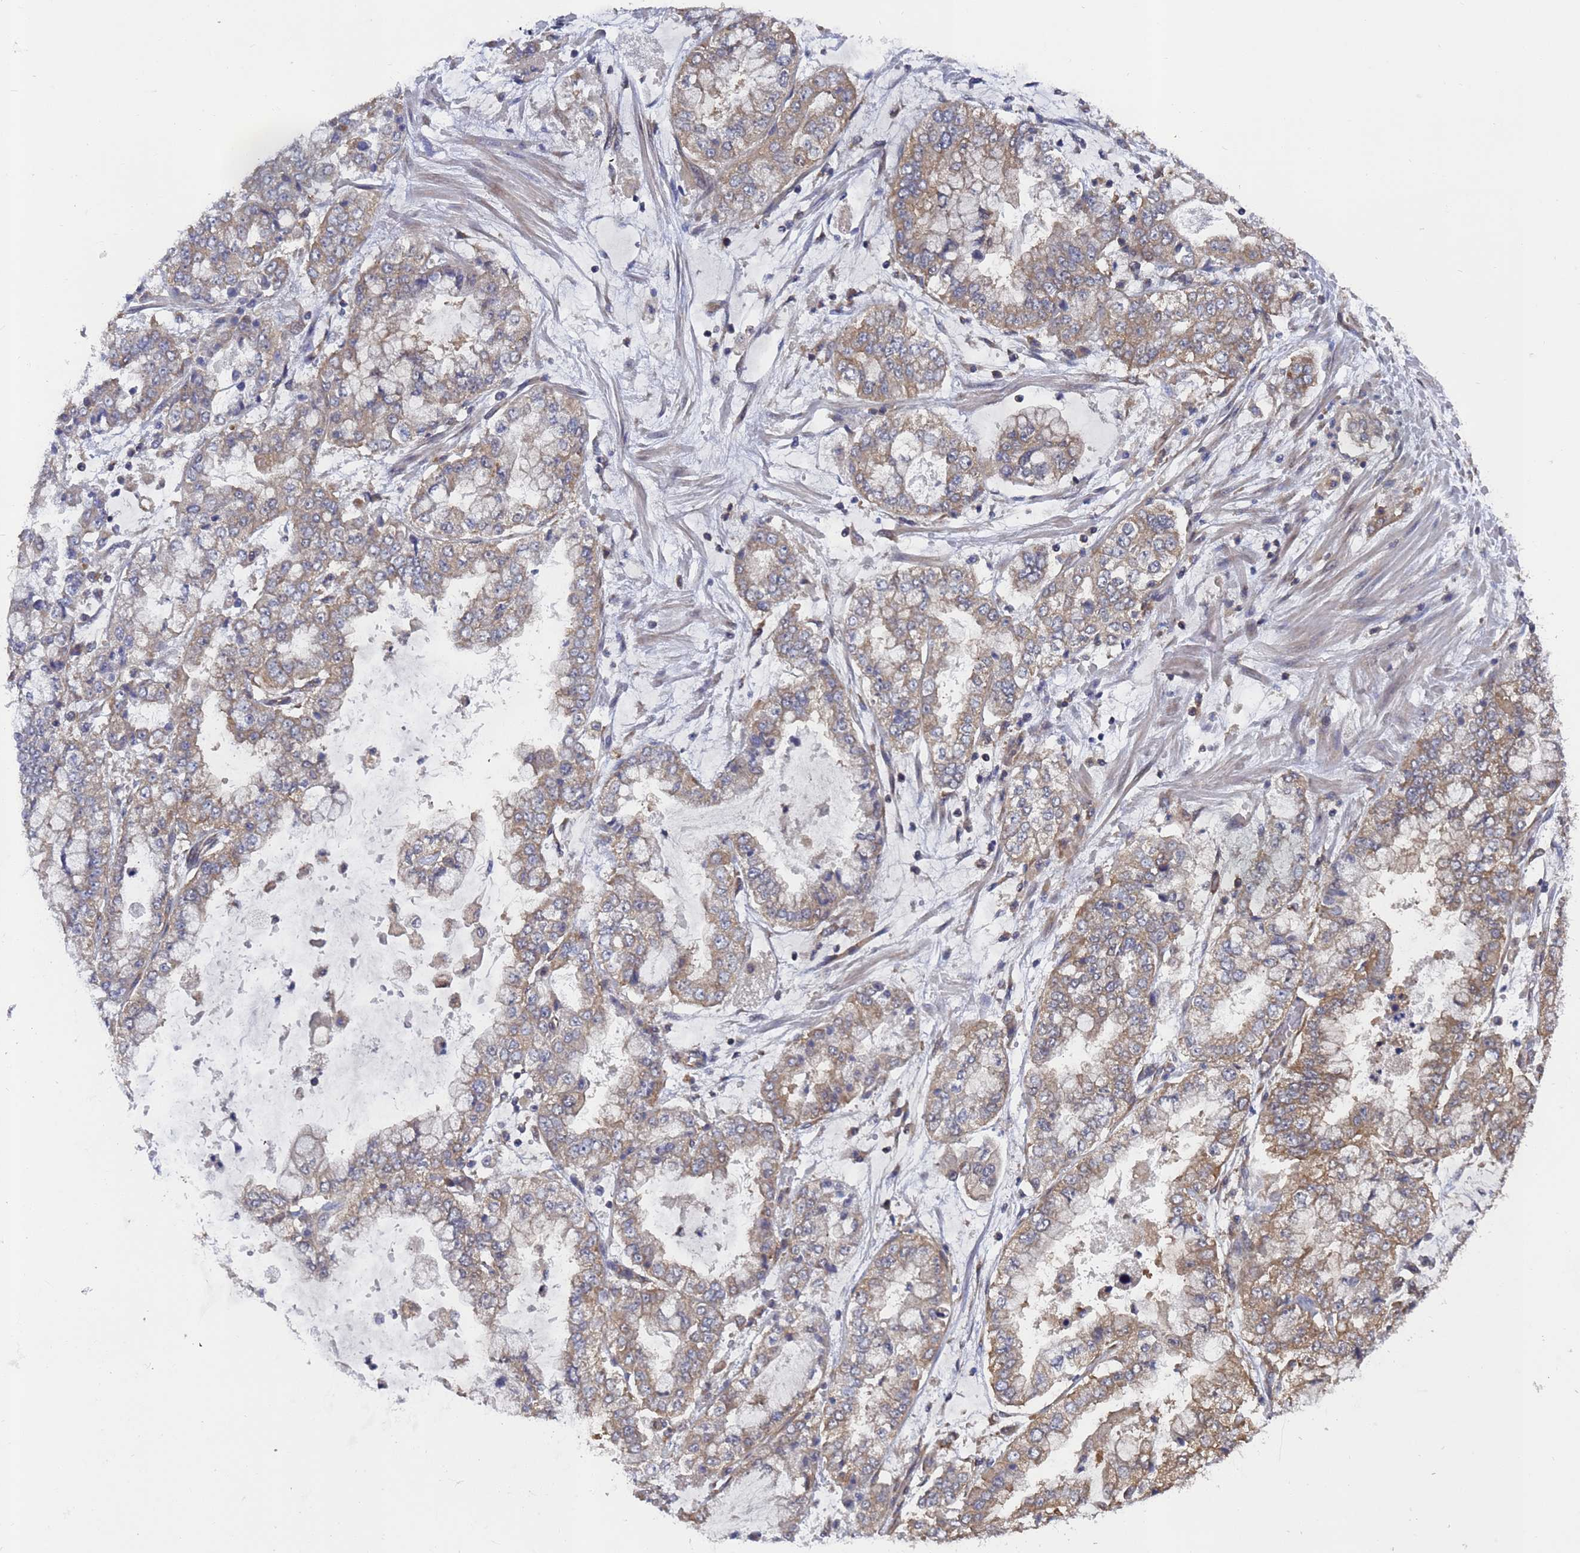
{"staining": {"intensity": "moderate", "quantity": "25%-75%", "location": "cytoplasmic/membranous"}, "tissue": "stomach cancer", "cell_type": "Tumor cells", "image_type": "cancer", "snomed": [{"axis": "morphology", "description": "Adenocarcinoma, NOS"}, {"axis": "topography", "description": "Stomach"}], "caption": "Stomach cancer (adenocarcinoma) stained with a protein marker shows moderate staining in tumor cells.", "gene": "ALS2CL", "patient": {"sex": "male", "age": 76}}